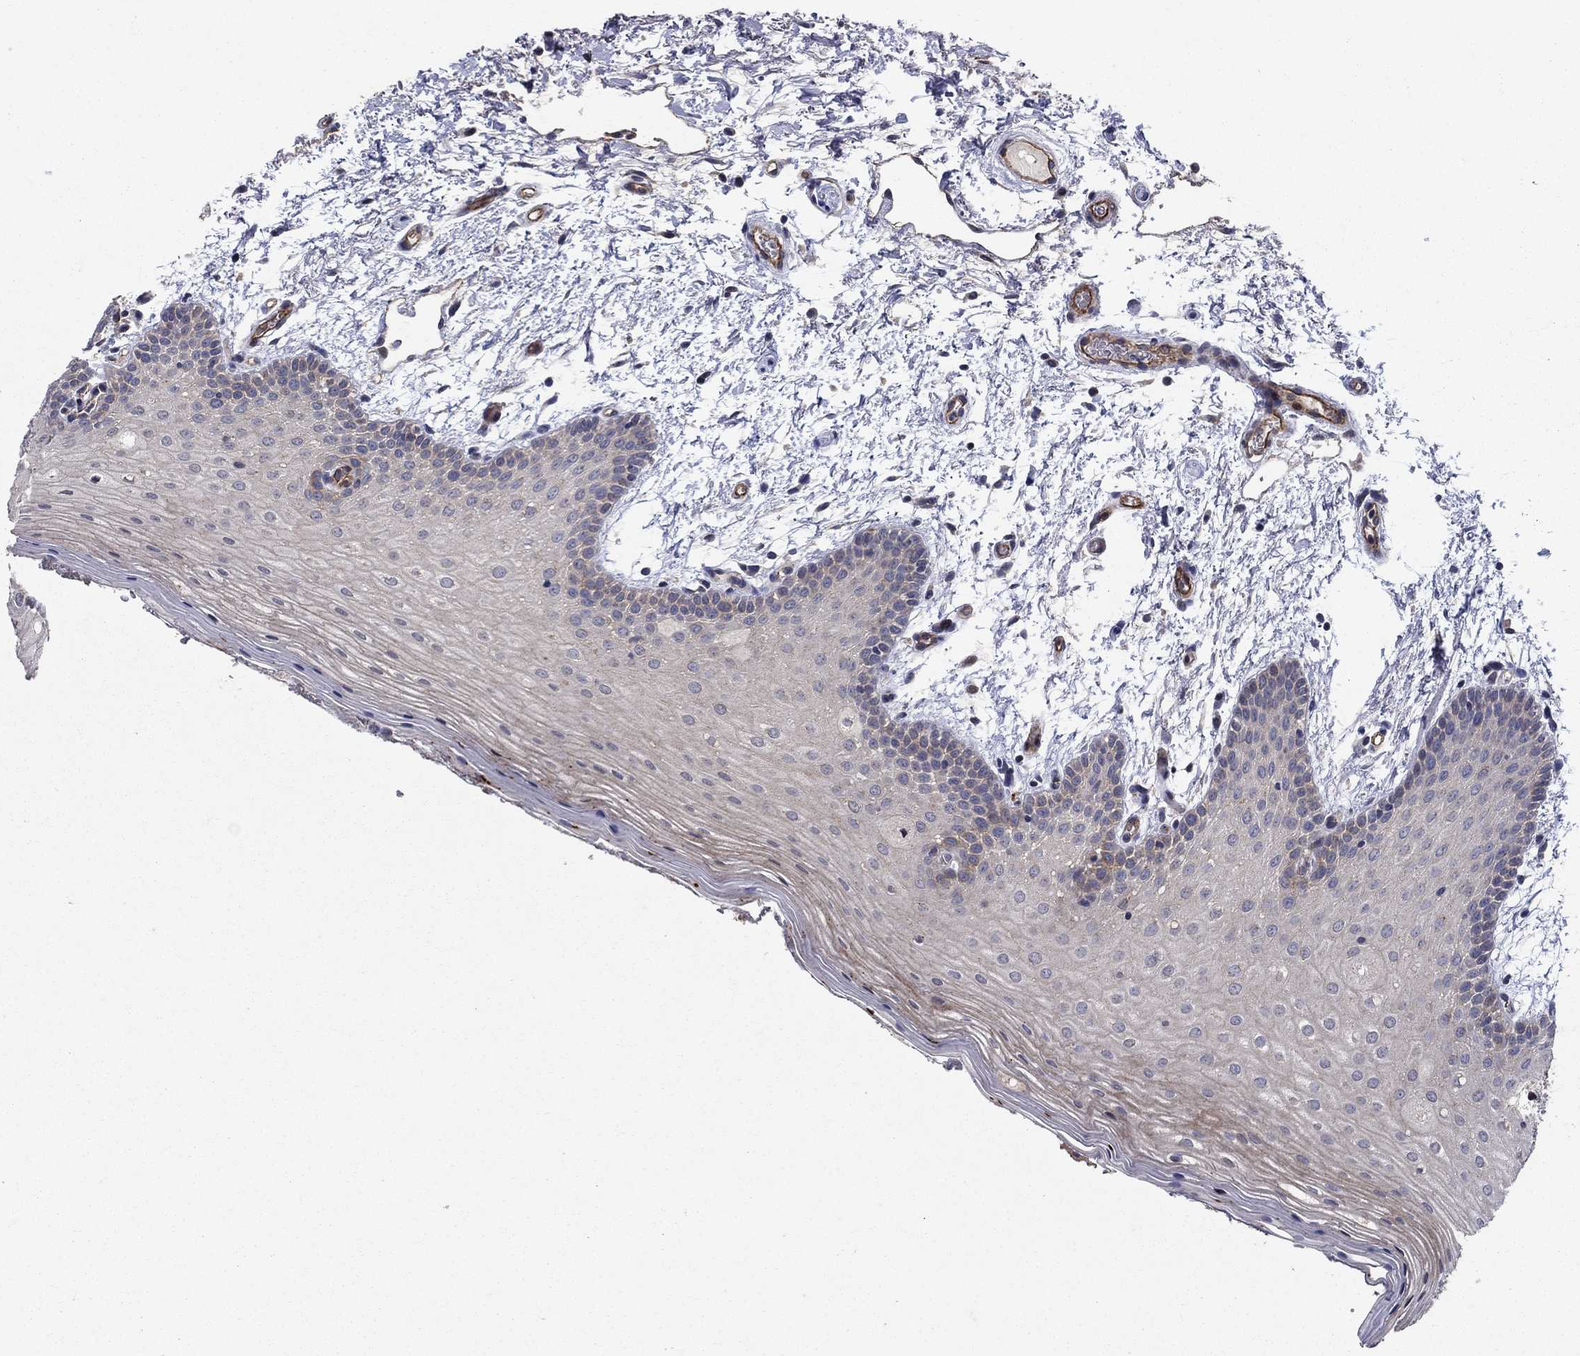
{"staining": {"intensity": "moderate", "quantity": "<25%", "location": "cytoplasmic/membranous"}, "tissue": "oral mucosa", "cell_type": "Squamous epithelial cells", "image_type": "normal", "snomed": [{"axis": "morphology", "description": "Normal tissue, NOS"}, {"axis": "topography", "description": "Oral tissue"}, {"axis": "topography", "description": "Tounge, NOS"}], "caption": "Immunohistochemical staining of normal oral mucosa demonstrates low levels of moderate cytoplasmic/membranous staining in approximately <25% of squamous epithelial cells.", "gene": "SLC7A1", "patient": {"sex": "female", "age": 86}}